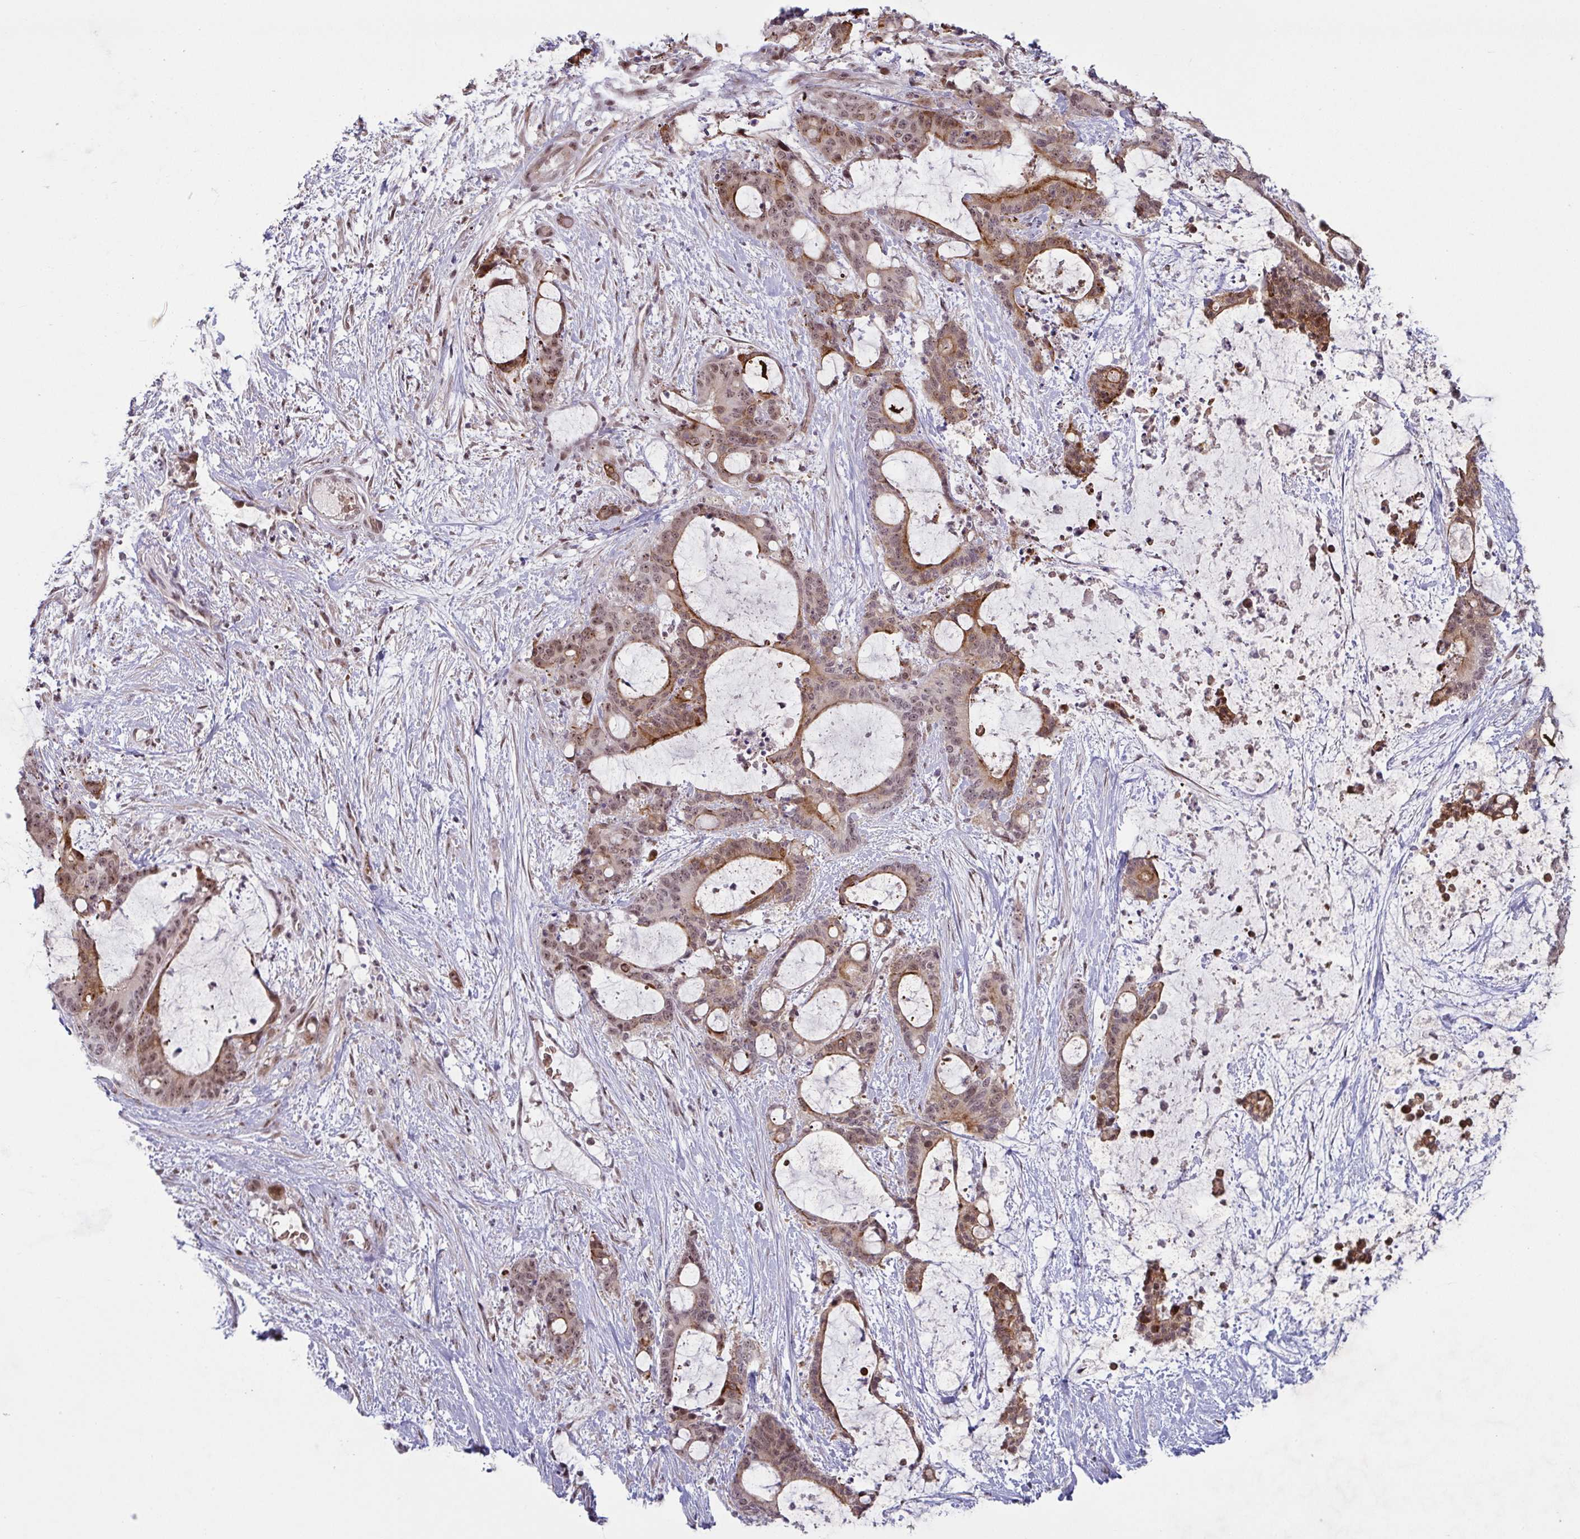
{"staining": {"intensity": "moderate", "quantity": "25%-75%", "location": "cytoplasmic/membranous,nuclear"}, "tissue": "liver cancer", "cell_type": "Tumor cells", "image_type": "cancer", "snomed": [{"axis": "morphology", "description": "Normal tissue, NOS"}, {"axis": "morphology", "description": "Cholangiocarcinoma"}, {"axis": "topography", "description": "Liver"}, {"axis": "topography", "description": "Peripheral nerve tissue"}], "caption": "There is medium levels of moderate cytoplasmic/membranous and nuclear staining in tumor cells of liver cholangiocarcinoma, as demonstrated by immunohistochemical staining (brown color).", "gene": "NLRP13", "patient": {"sex": "female", "age": 73}}